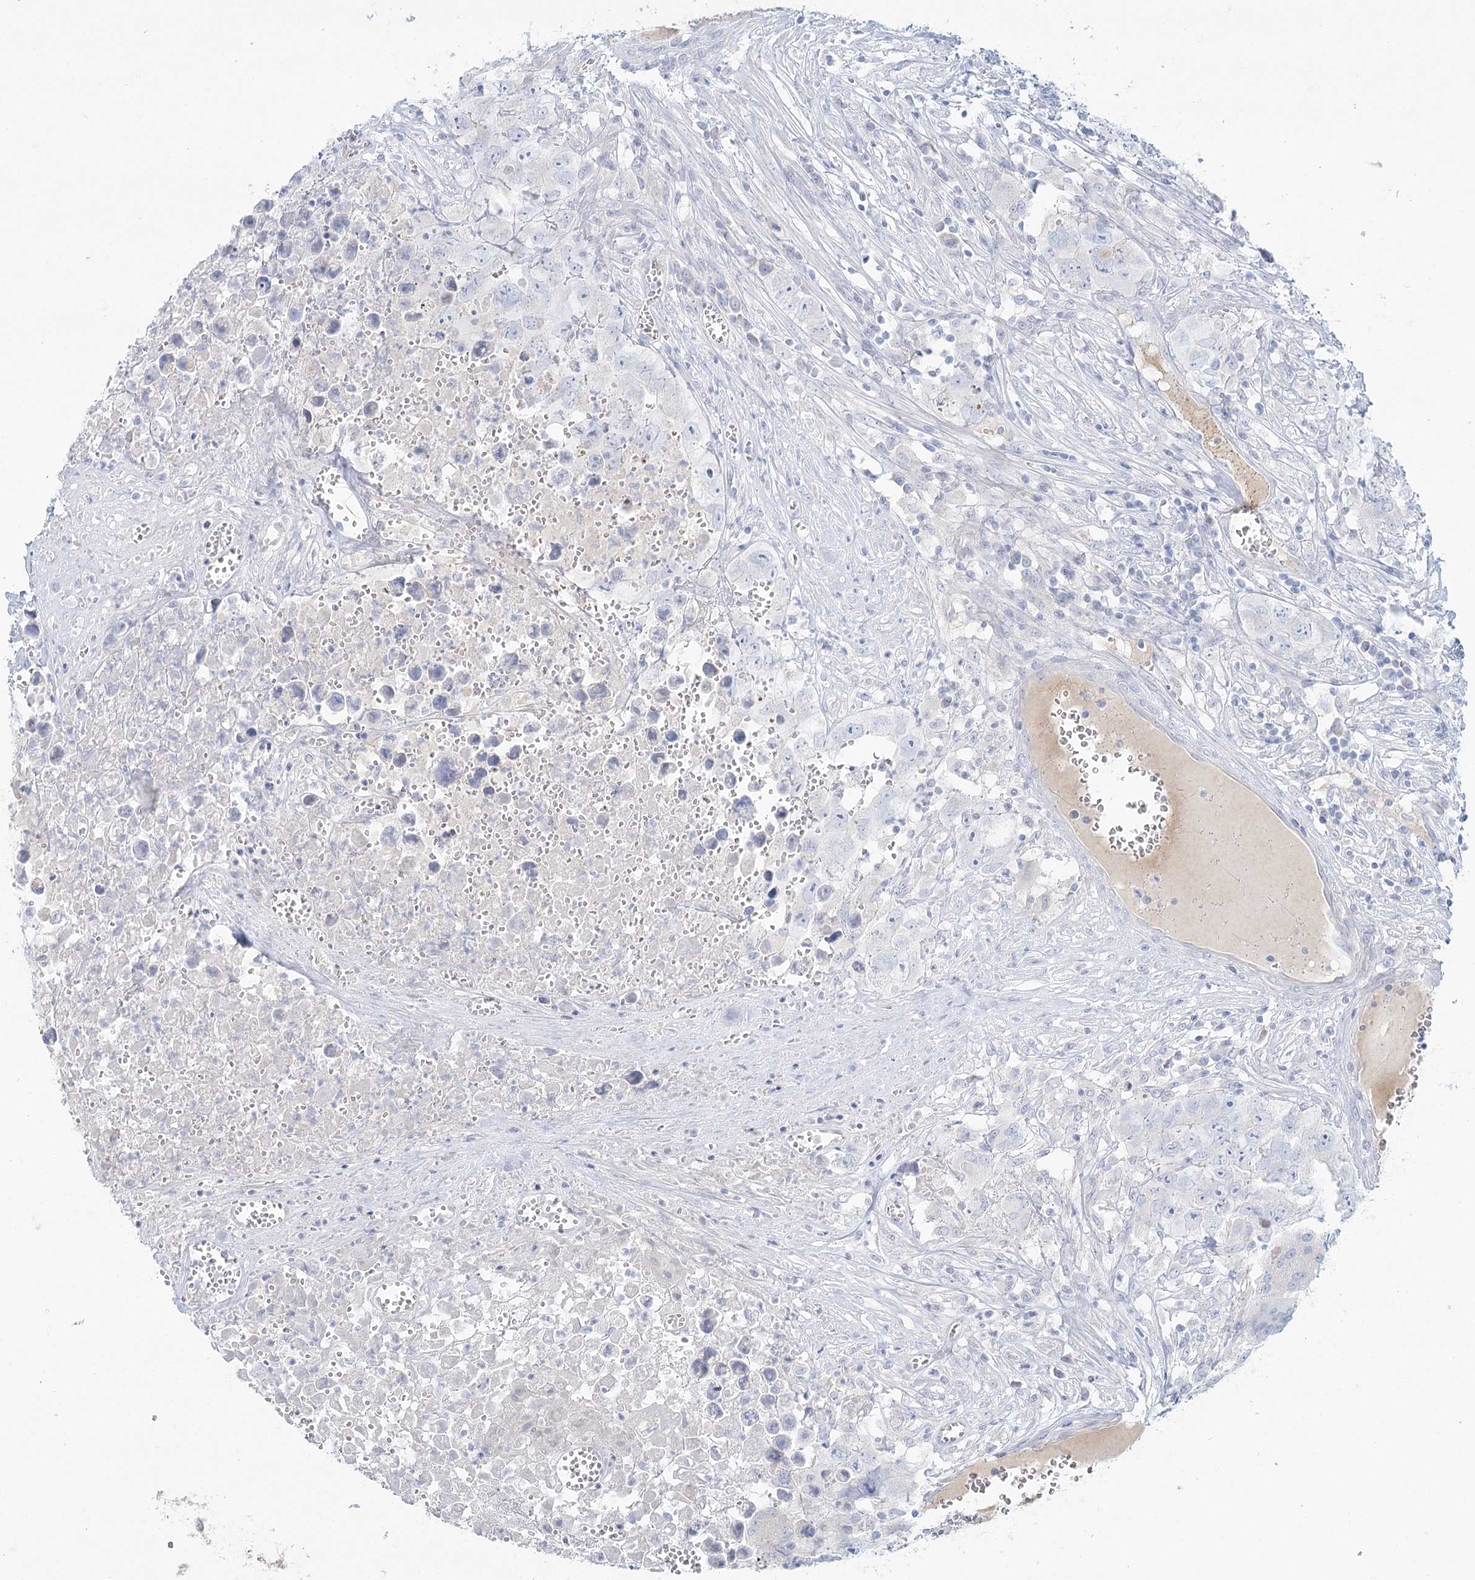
{"staining": {"intensity": "negative", "quantity": "none", "location": "none"}, "tissue": "testis cancer", "cell_type": "Tumor cells", "image_type": "cancer", "snomed": [{"axis": "morphology", "description": "Seminoma, NOS"}, {"axis": "morphology", "description": "Carcinoma, Embryonal, NOS"}, {"axis": "topography", "description": "Testis"}], "caption": "DAB (3,3'-diaminobenzidine) immunohistochemical staining of human embryonal carcinoma (testis) displays no significant expression in tumor cells. The staining is performed using DAB (3,3'-diaminobenzidine) brown chromogen with nuclei counter-stained in using hematoxylin.", "gene": "DMGDH", "patient": {"sex": "male", "age": 43}}